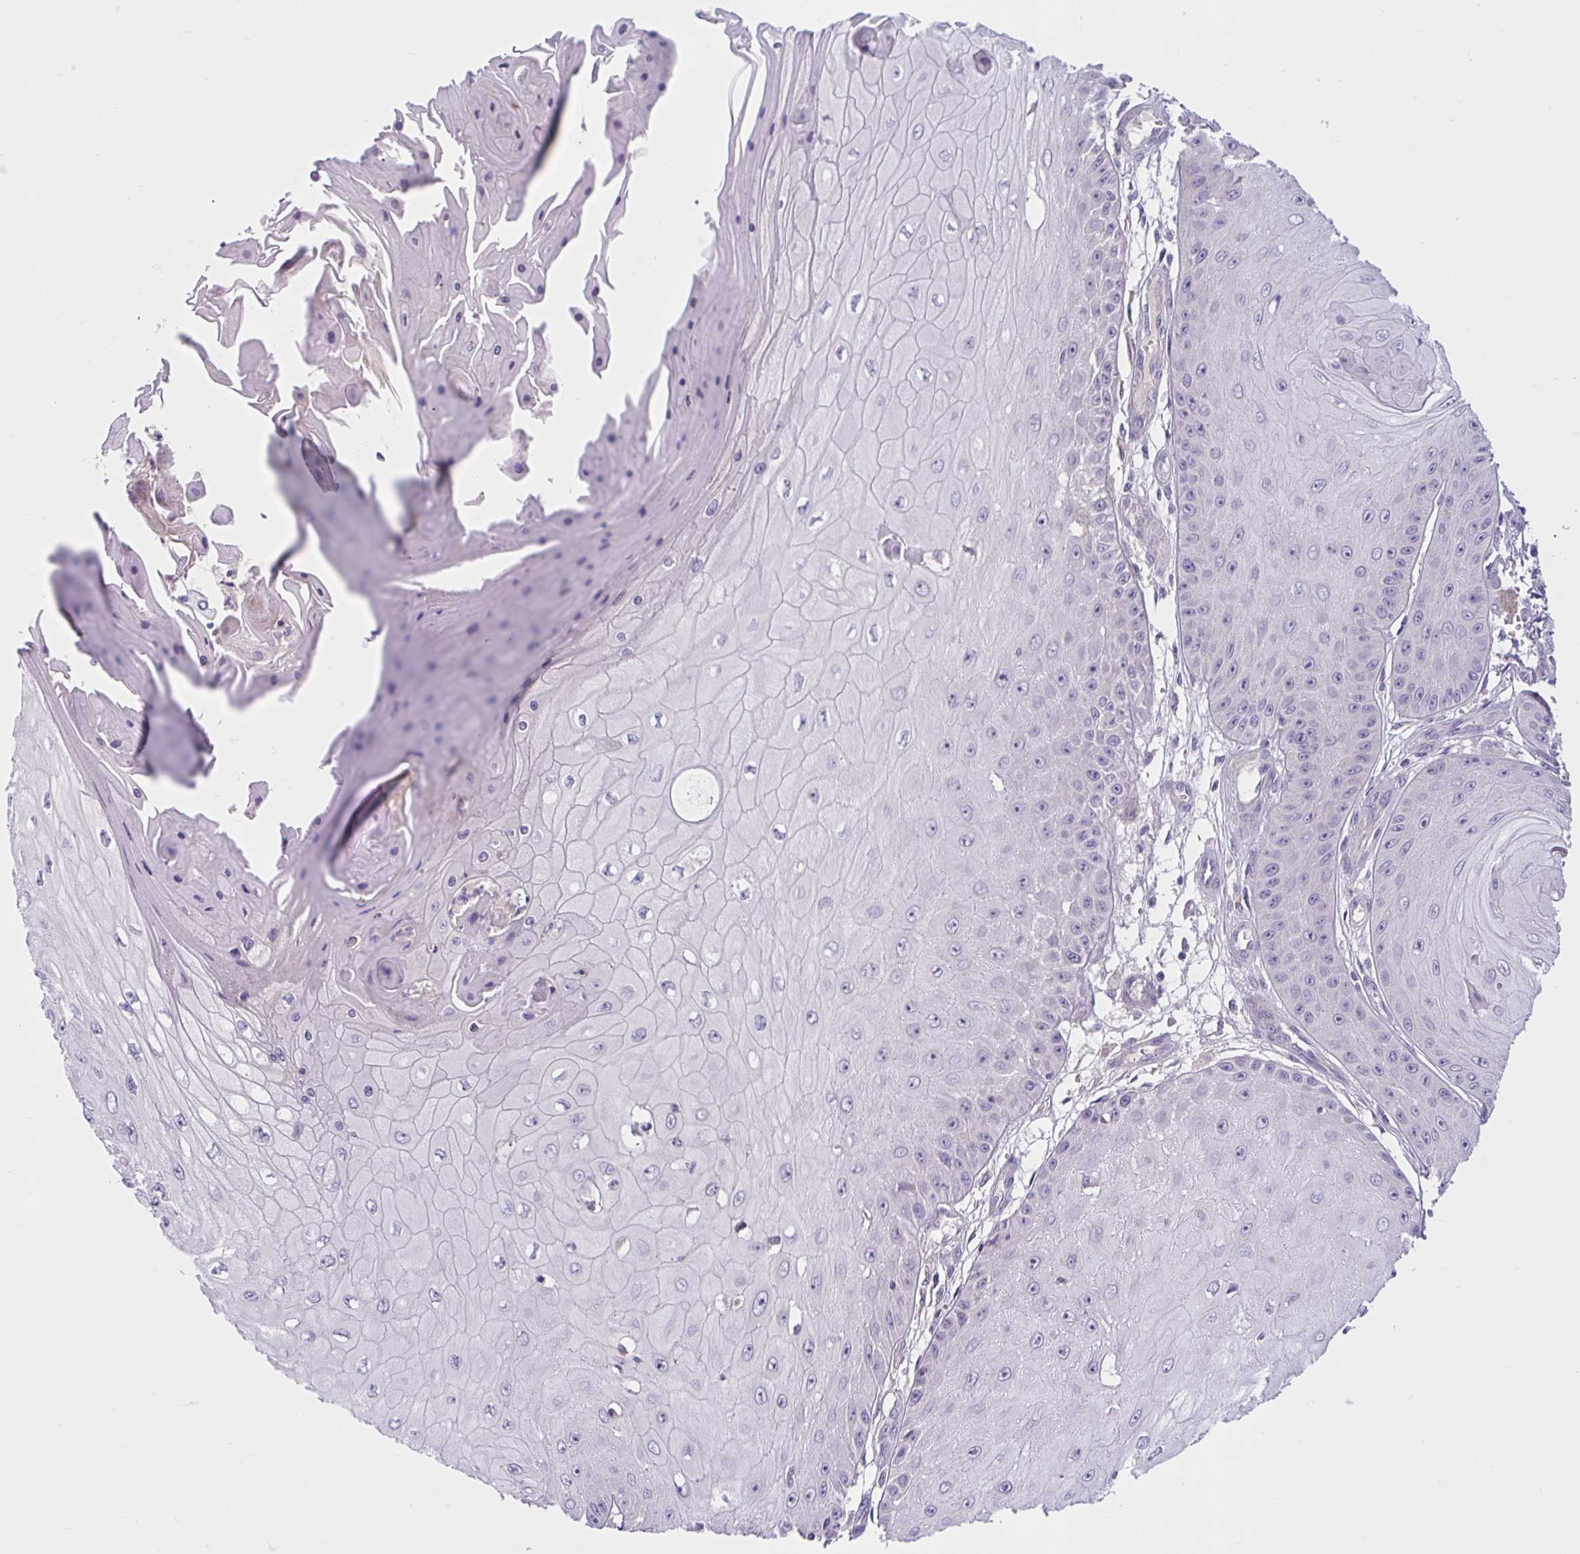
{"staining": {"intensity": "negative", "quantity": "none", "location": "none"}, "tissue": "skin cancer", "cell_type": "Tumor cells", "image_type": "cancer", "snomed": [{"axis": "morphology", "description": "Squamous cell carcinoma, NOS"}, {"axis": "topography", "description": "Skin"}], "caption": "Immunohistochemistry (IHC) of skin cancer demonstrates no expression in tumor cells. The staining was performed using DAB to visualize the protein expression in brown, while the nuclei were stained in blue with hematoxylin (Magnification: 20x).", "gene": "WNT9B", "patient": {"sex": "male", "age": 70}}